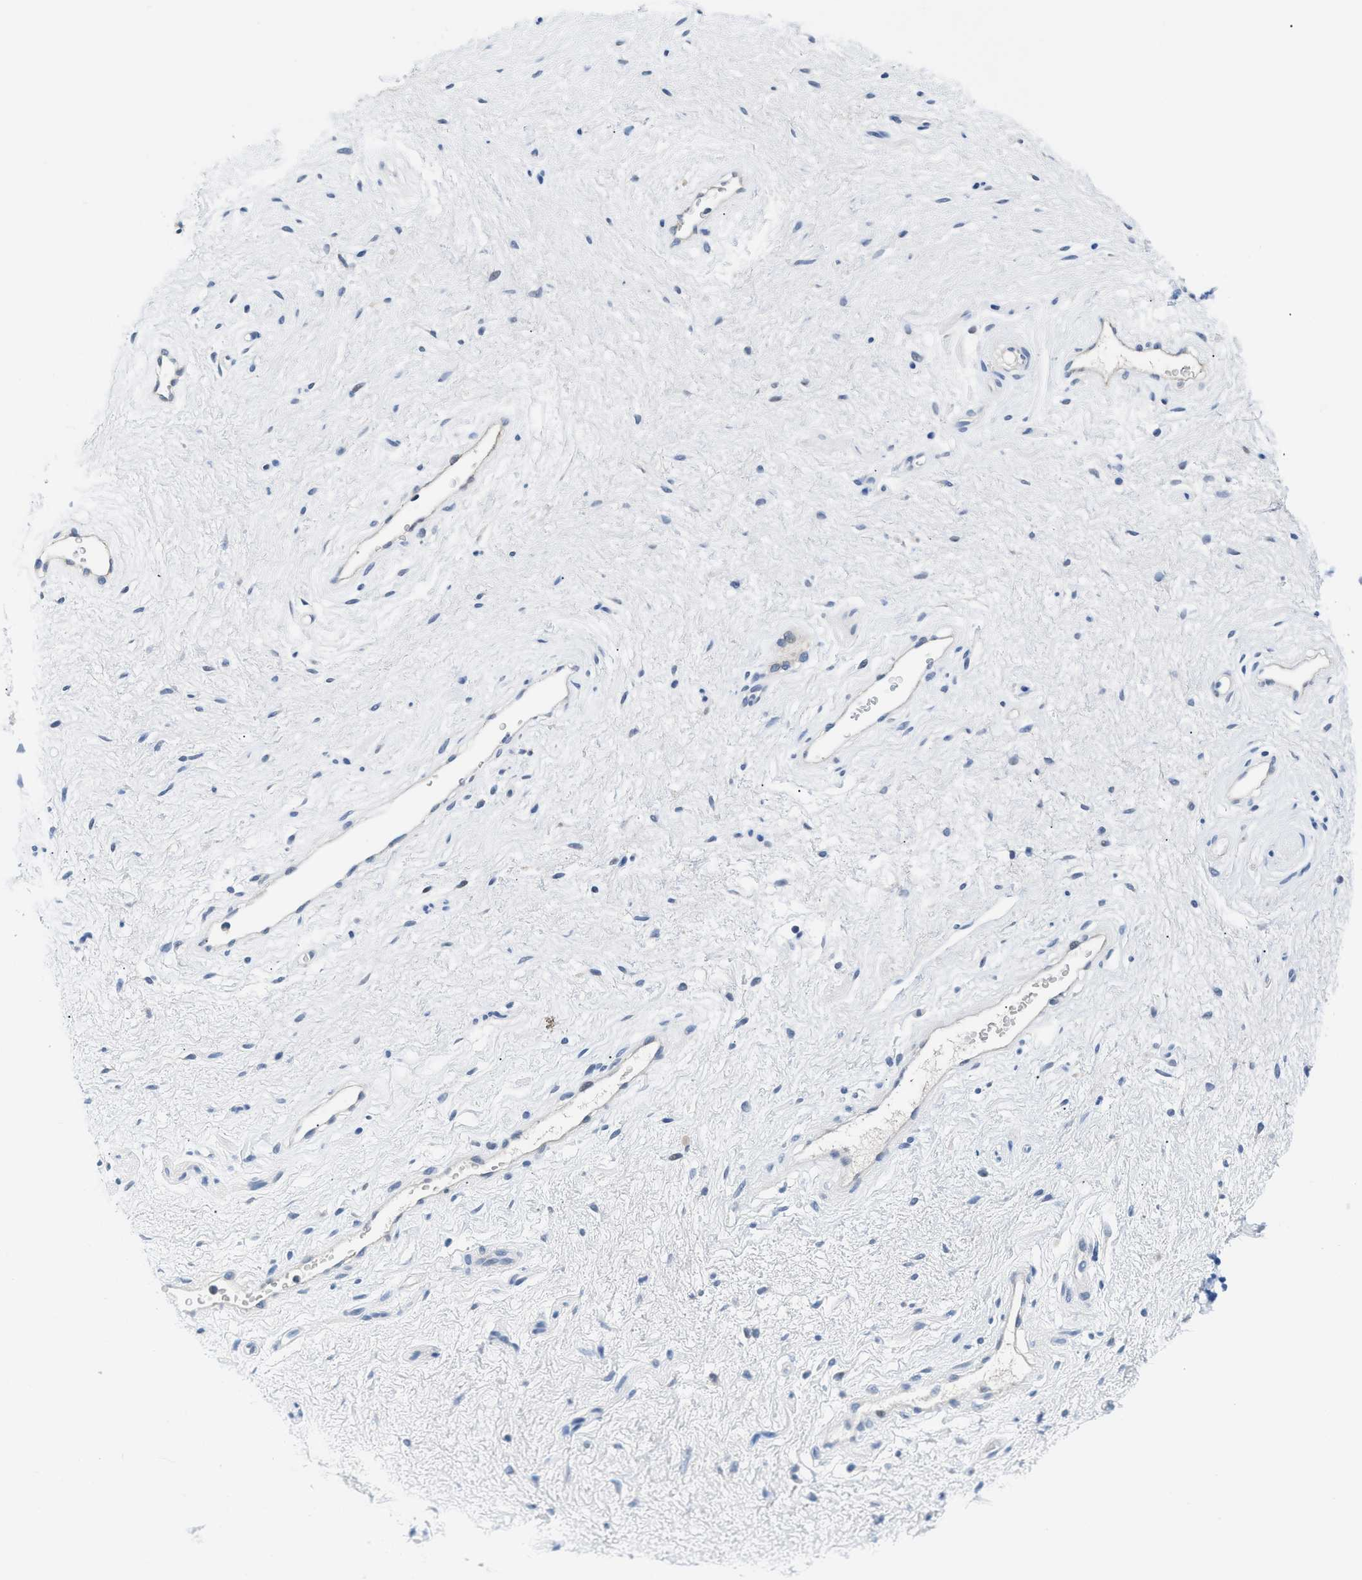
{"staining": {"intensity": "negative", "quantity": "none", "location": "none"}, "tissue": "vagina", "cell_type": "Squamous epithelial cells", "image_type": "normal", "snomed": [{"axis": "morphology", "description": "Normal tissue, NOS"}, {"axis": "topography", "description": "Vagina"}], "caption": "Immunohistochemistry of benign vagina shows no staining in squamous epithelial cells. (DAB (3,3'-diaminobenzidine) IHC with hematoxylin counter stain).", "gene": "OR9K2", "patient": {"sex": "female", "age": 44}}